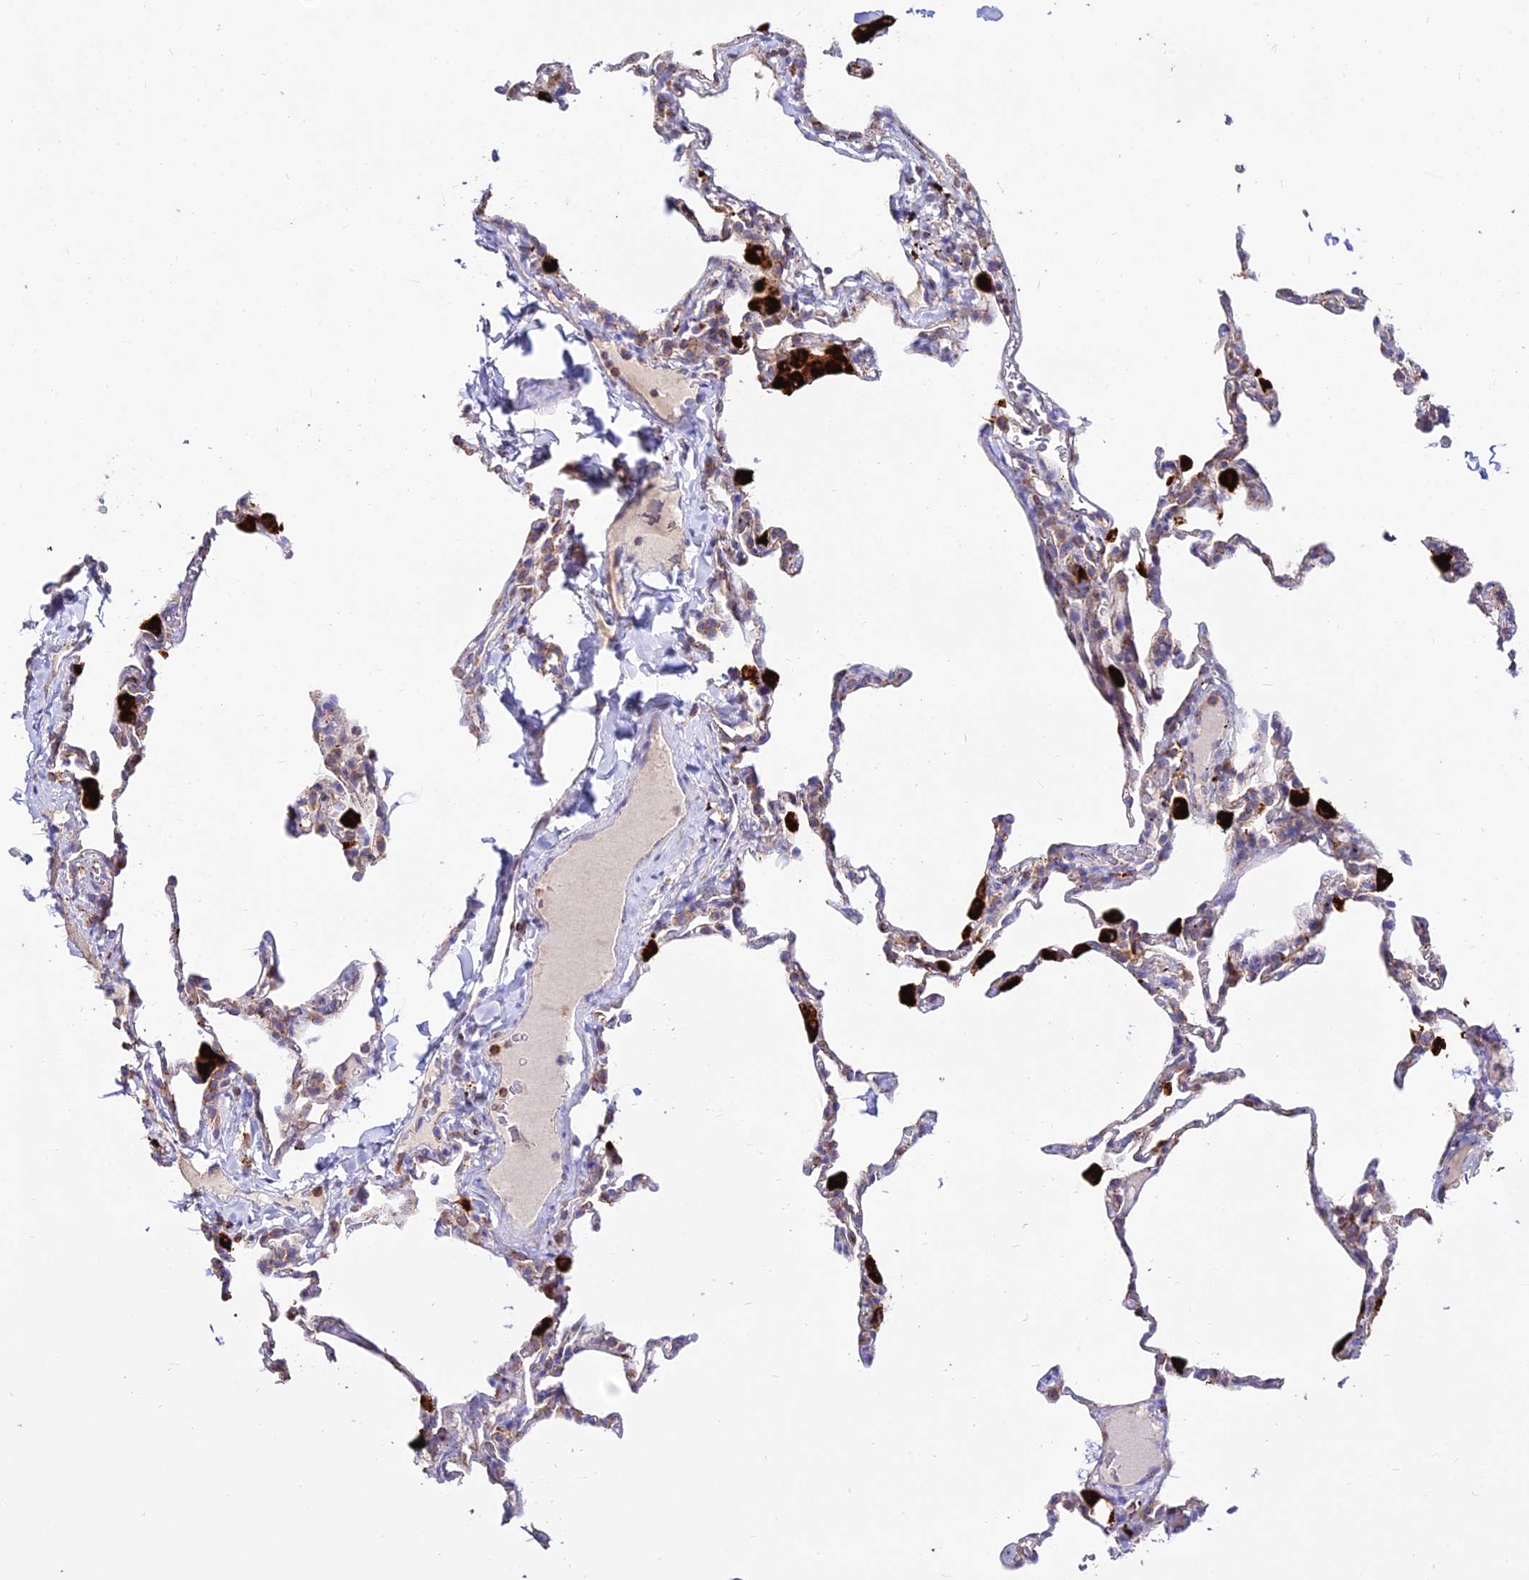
{"staining": {"intensity": "moderate", "quantity": "25%-75%", "location": "cytoplasmic/membranous"}, "tissue": "lung", "cell_type": "Alveolar cells", "image_type": "normal", "snomed": [{"axis": "morphology", "description": "Normal tissue, NOS"}, {"axis": "topography", "description": "Lung"}], "caption": "Protein analysis of normal lung demonstrates moderate cytoplasmic/membranous positivity in about 25%-75% of alveolar cells. (Brightfield microscopy of DAB IHC at high magnification).", "gene": "PNLIPRP3", "patient": {"sex": "male", "age": 20}}